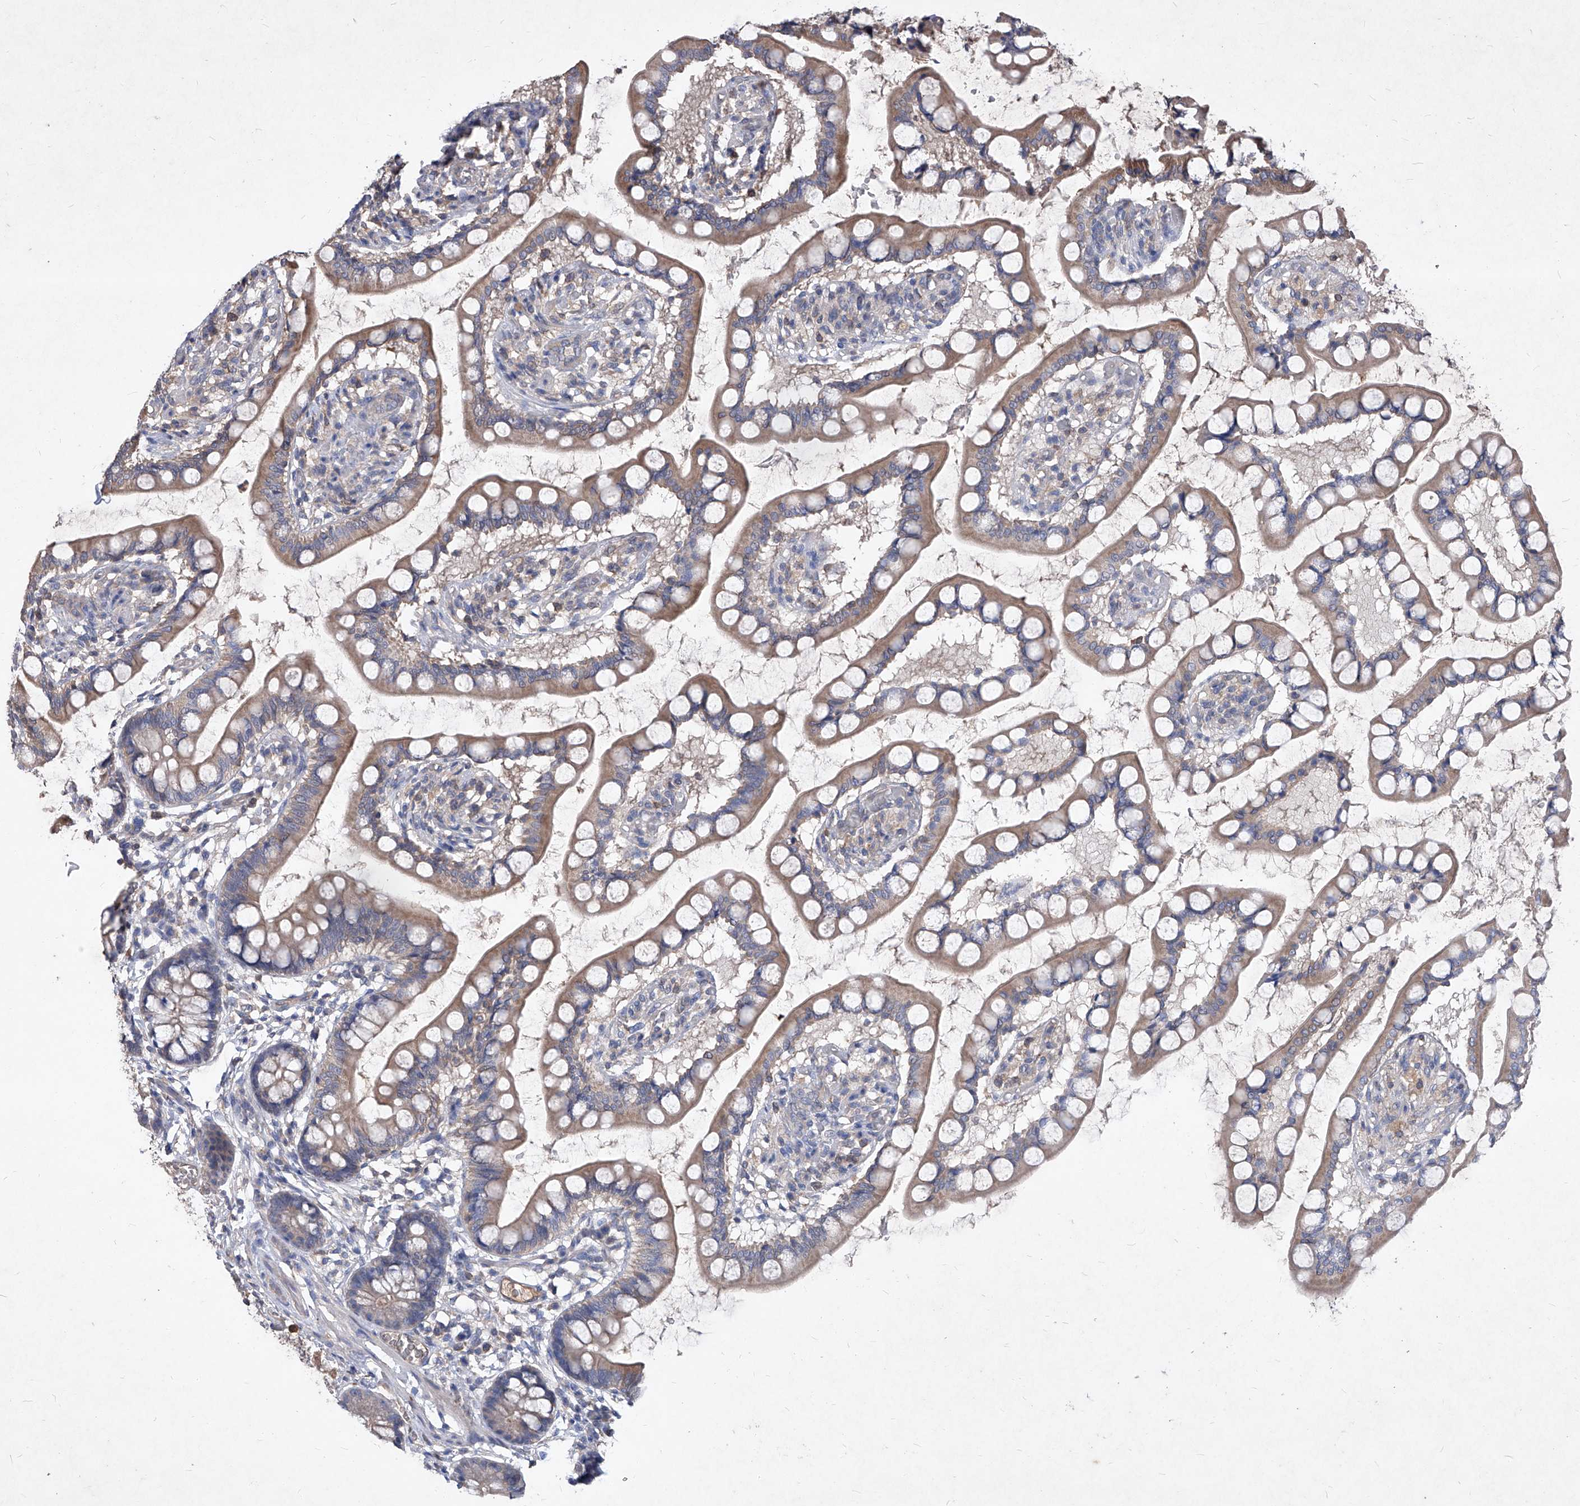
{"staining": {"intensity": "weak", "quantity": "25%-75%", "location": "cytoplasmic/membranous"}, "tissue": "small intestine", "cell_type": "Glandular cells", "image_type": "normal", "snomed": [{"axis": "morphology", "description": "Normal tissue, NOS"}, {"axis": "topography", "description": "Small intestine"}], "caption": "Small intestine stained with DAB (3,3'-diaminobenzidine) immunohistochemistry displays low levels of weak cytoplasmic/membranous staining in approximately 25%-75% of glandular cells.", "gene": "SYNGR1", "patient": {"sex": "male", "age": 52}}